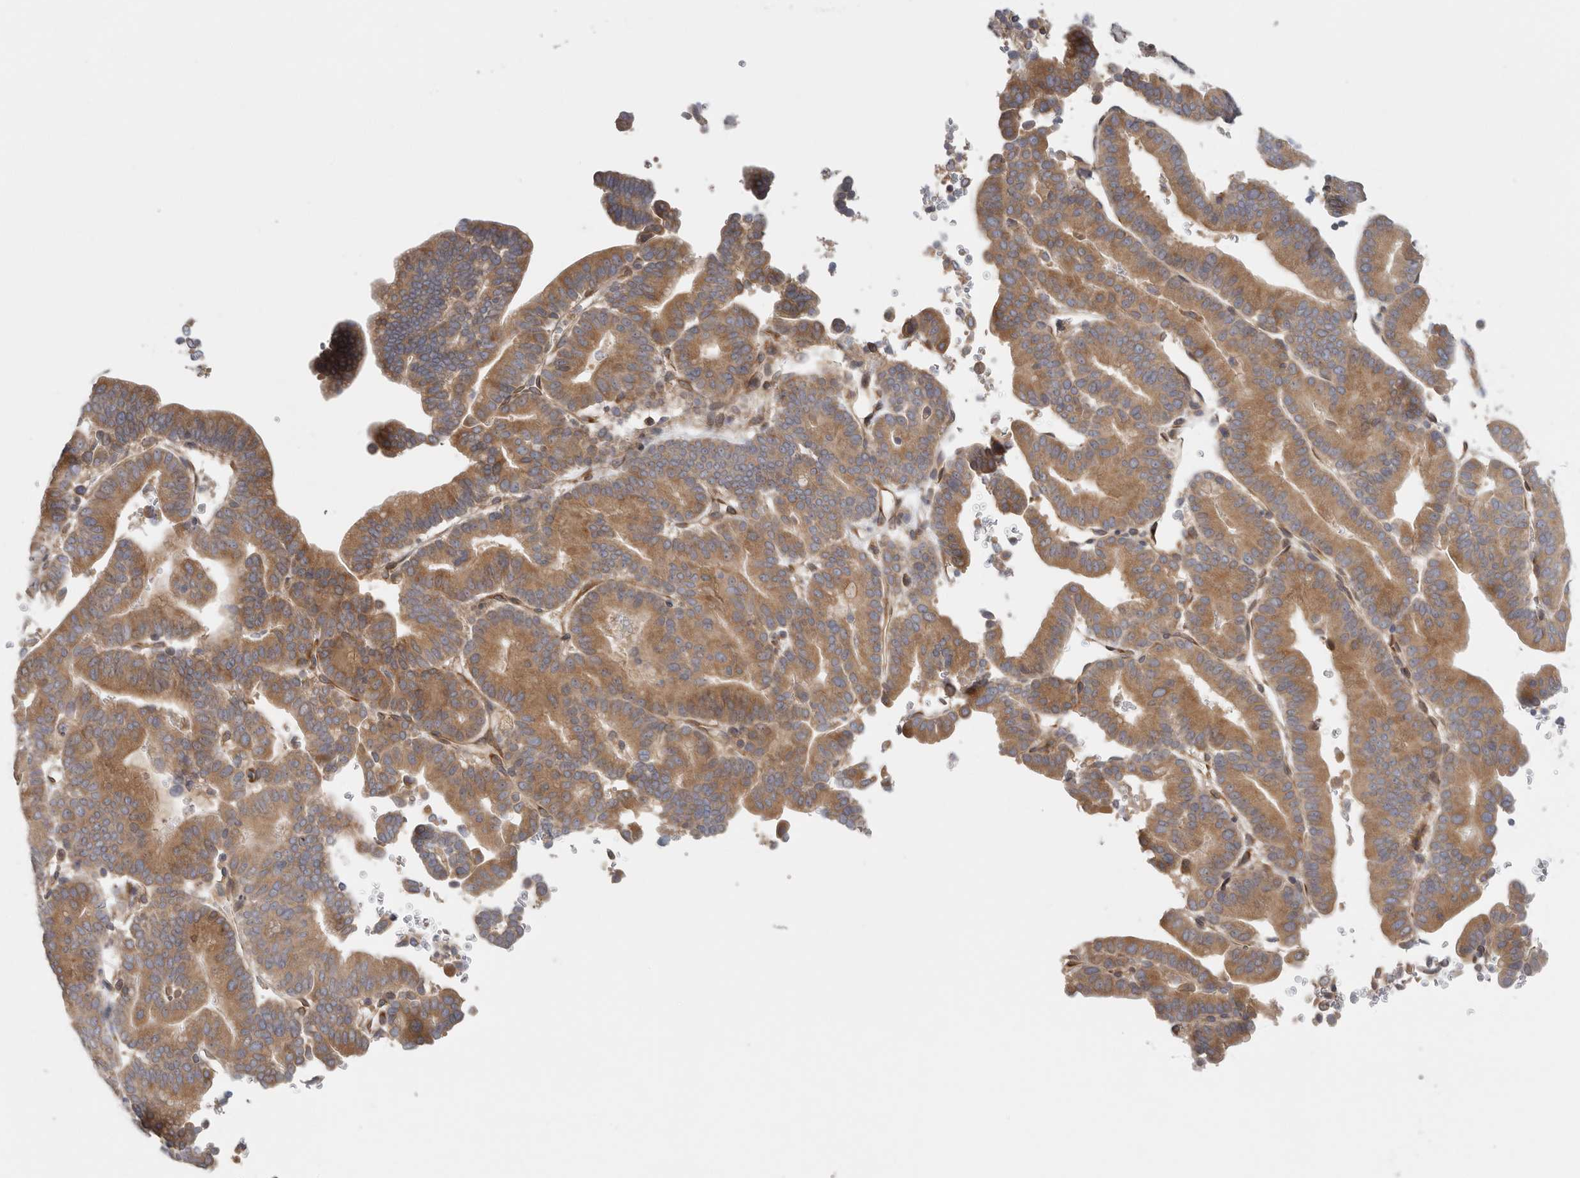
{"staining": {"intensity": "moderate", "quantity": ">75%", "location": "cytoplasmic/membranous"}, "tissue": "liver cancer", "cell_type": "Tumor cells", "image_type": "cancer", "snomed": [{"axis": "morphology", "description": "Cholangiocarcinoma"}, {"axis": "topography", "description": "Liver"}], "caption": "Immunohistochemical staining of liver cancer shows medium levels of moderate cytoplasmic/membranous protein positivity in about >75% of tumor cells.", "gene": "BCAP29", "patient": {"sex": "female", "age": 75}}